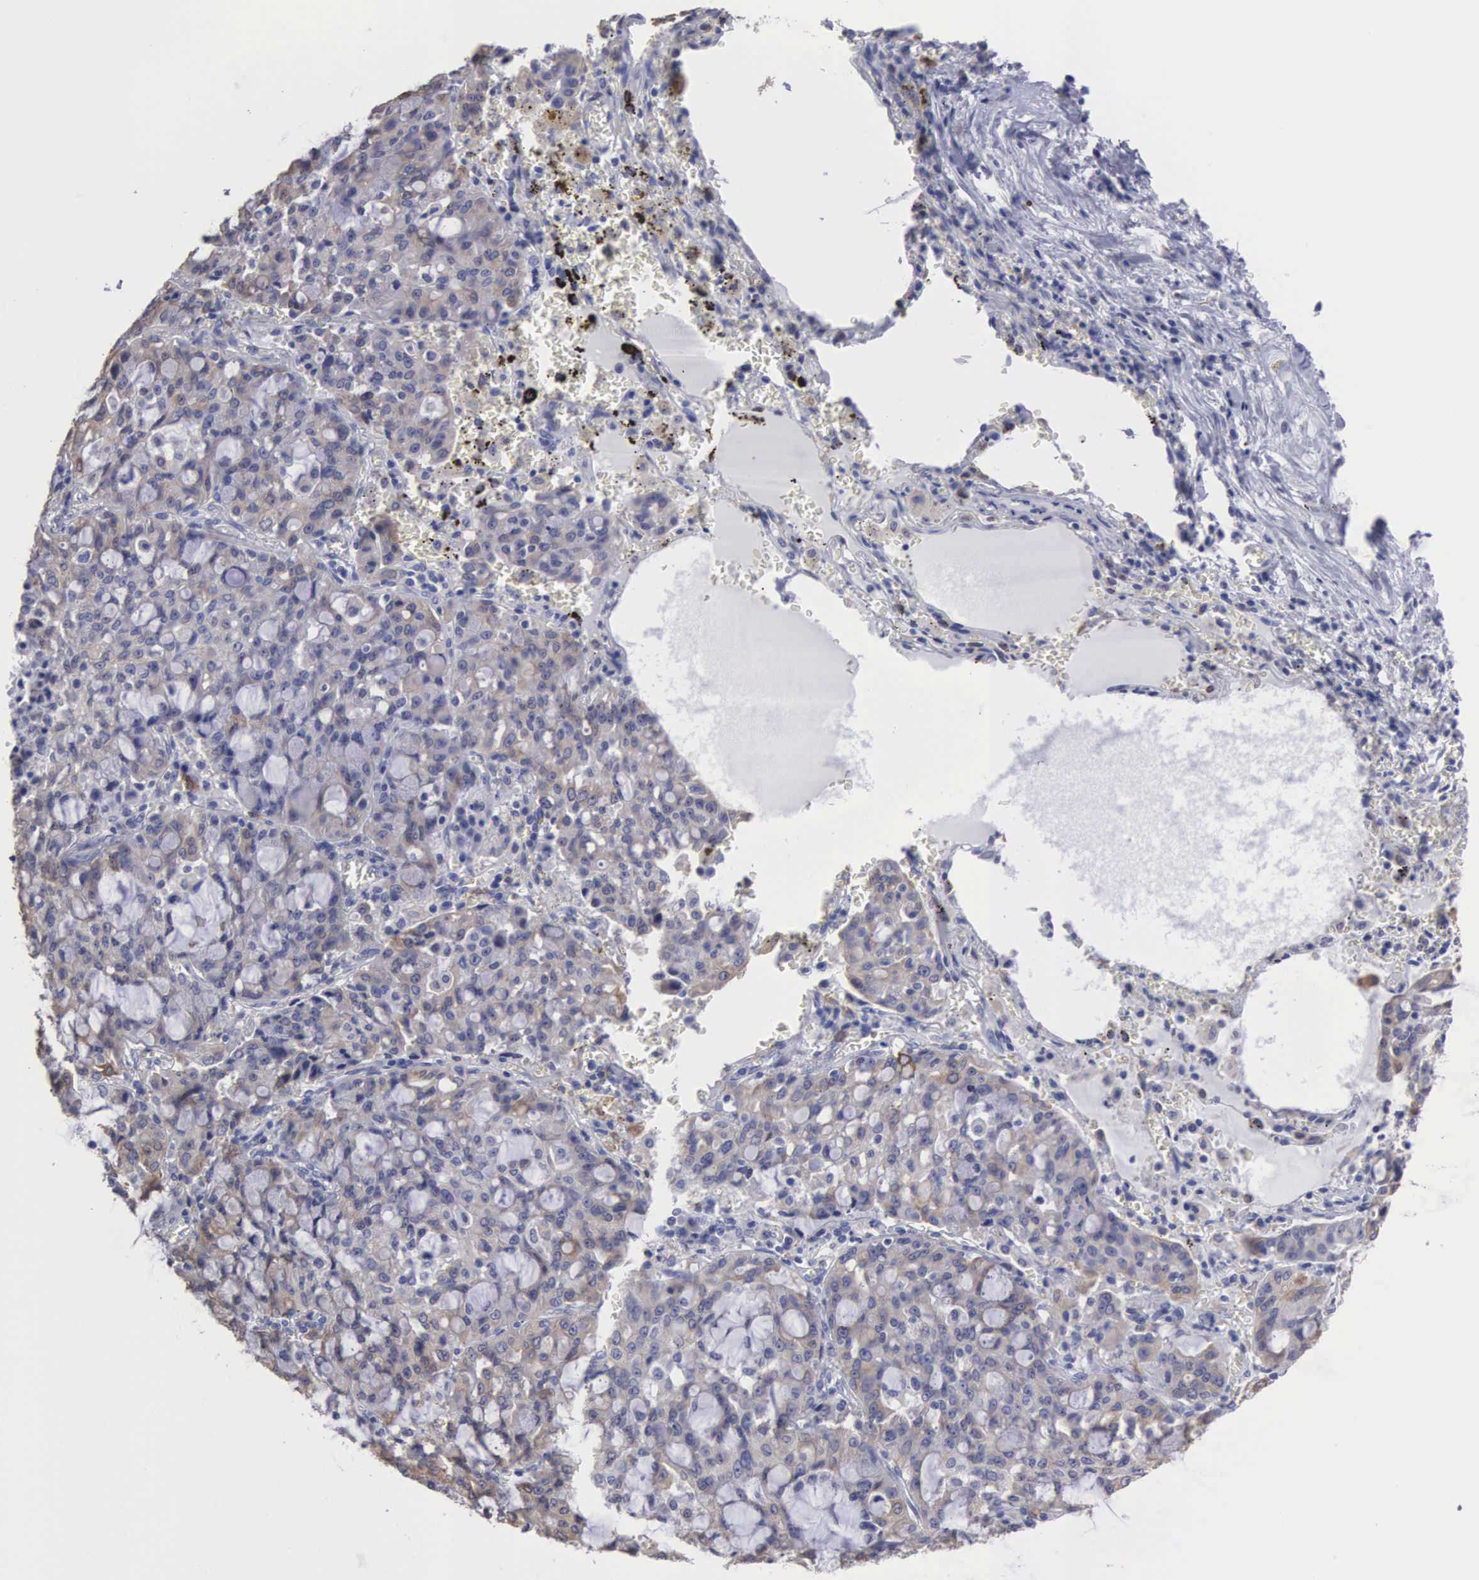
{"staining": {"intensity": "weak", "quantity": ">75%", "location": "cytoplasmic/membranous"}, "tissue": "lung cancer", "cell_type": "Tumor cells", "image_type": "cancer", "snomed": [{"axis": "morphology", "description": "Adenocarcinoma, NOS"}, {"axis": "topography", "description": "Lung"}], "caption": "About >75% of tumor cells in lung cancer display weak cytoplasmic/membranous protein expression as visualized by brown immunohistochemical staining.", "gene": "LIN52", "patient": {"sex": "female", "age": 44}}